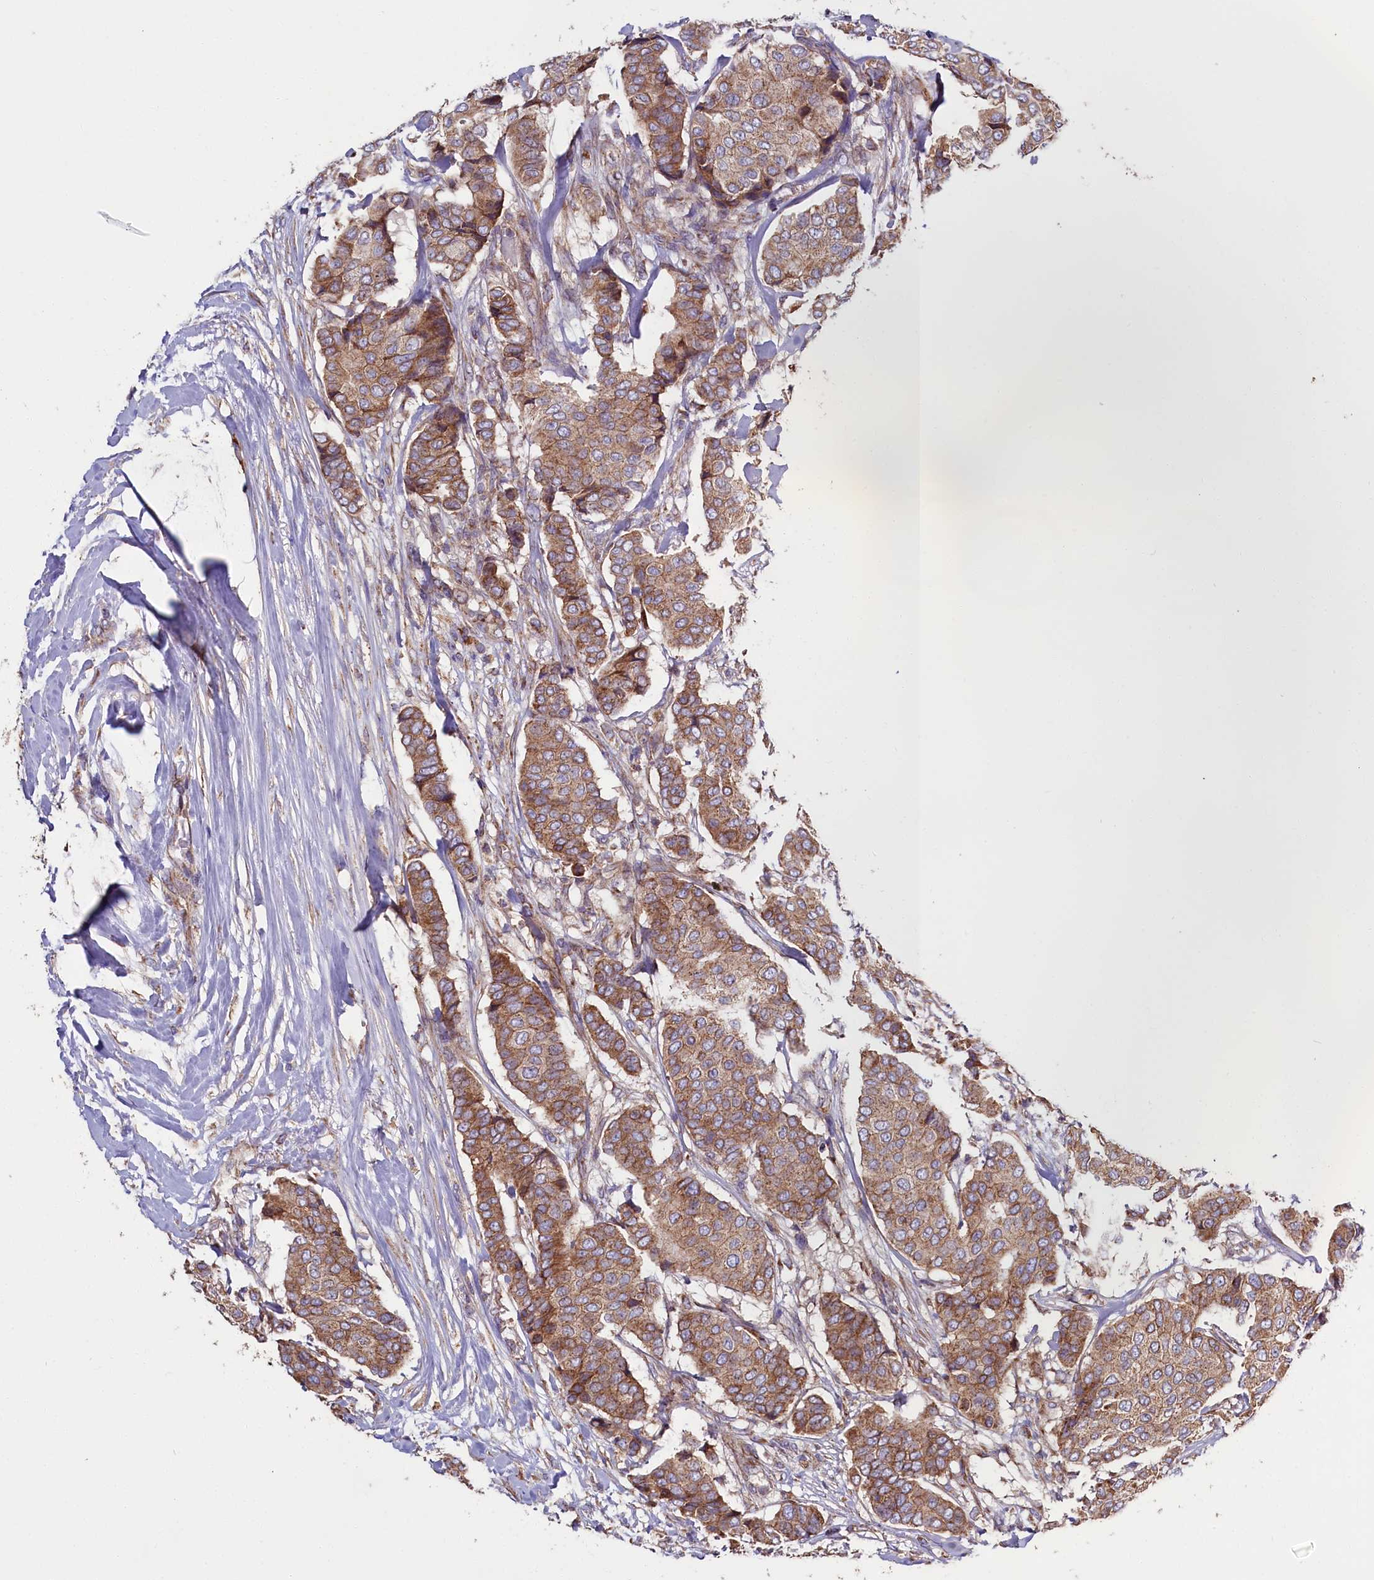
{"staining": {"intensity": "moderate", "quantity": ">75%", "location": "cytoplasmic/membranous"}, "tissue": "breast cancer", "cell_type": "Tumor cells", "image_type": "cancer", "snomed": [{"axis": "morphology", "description": "Duct carcinoma"}, {"axis": "topography", "description": "Breast"}], "caption": "Immunohistochemical staining of breast cancer (infiltrating ductal carcinoma) displays medium levels of moderate cytoplasmic/membranous protein positivity in about >75% of tumor cells.", "gene": "ZSWIM1", "patient": {"sex": "female", "age": 75}}